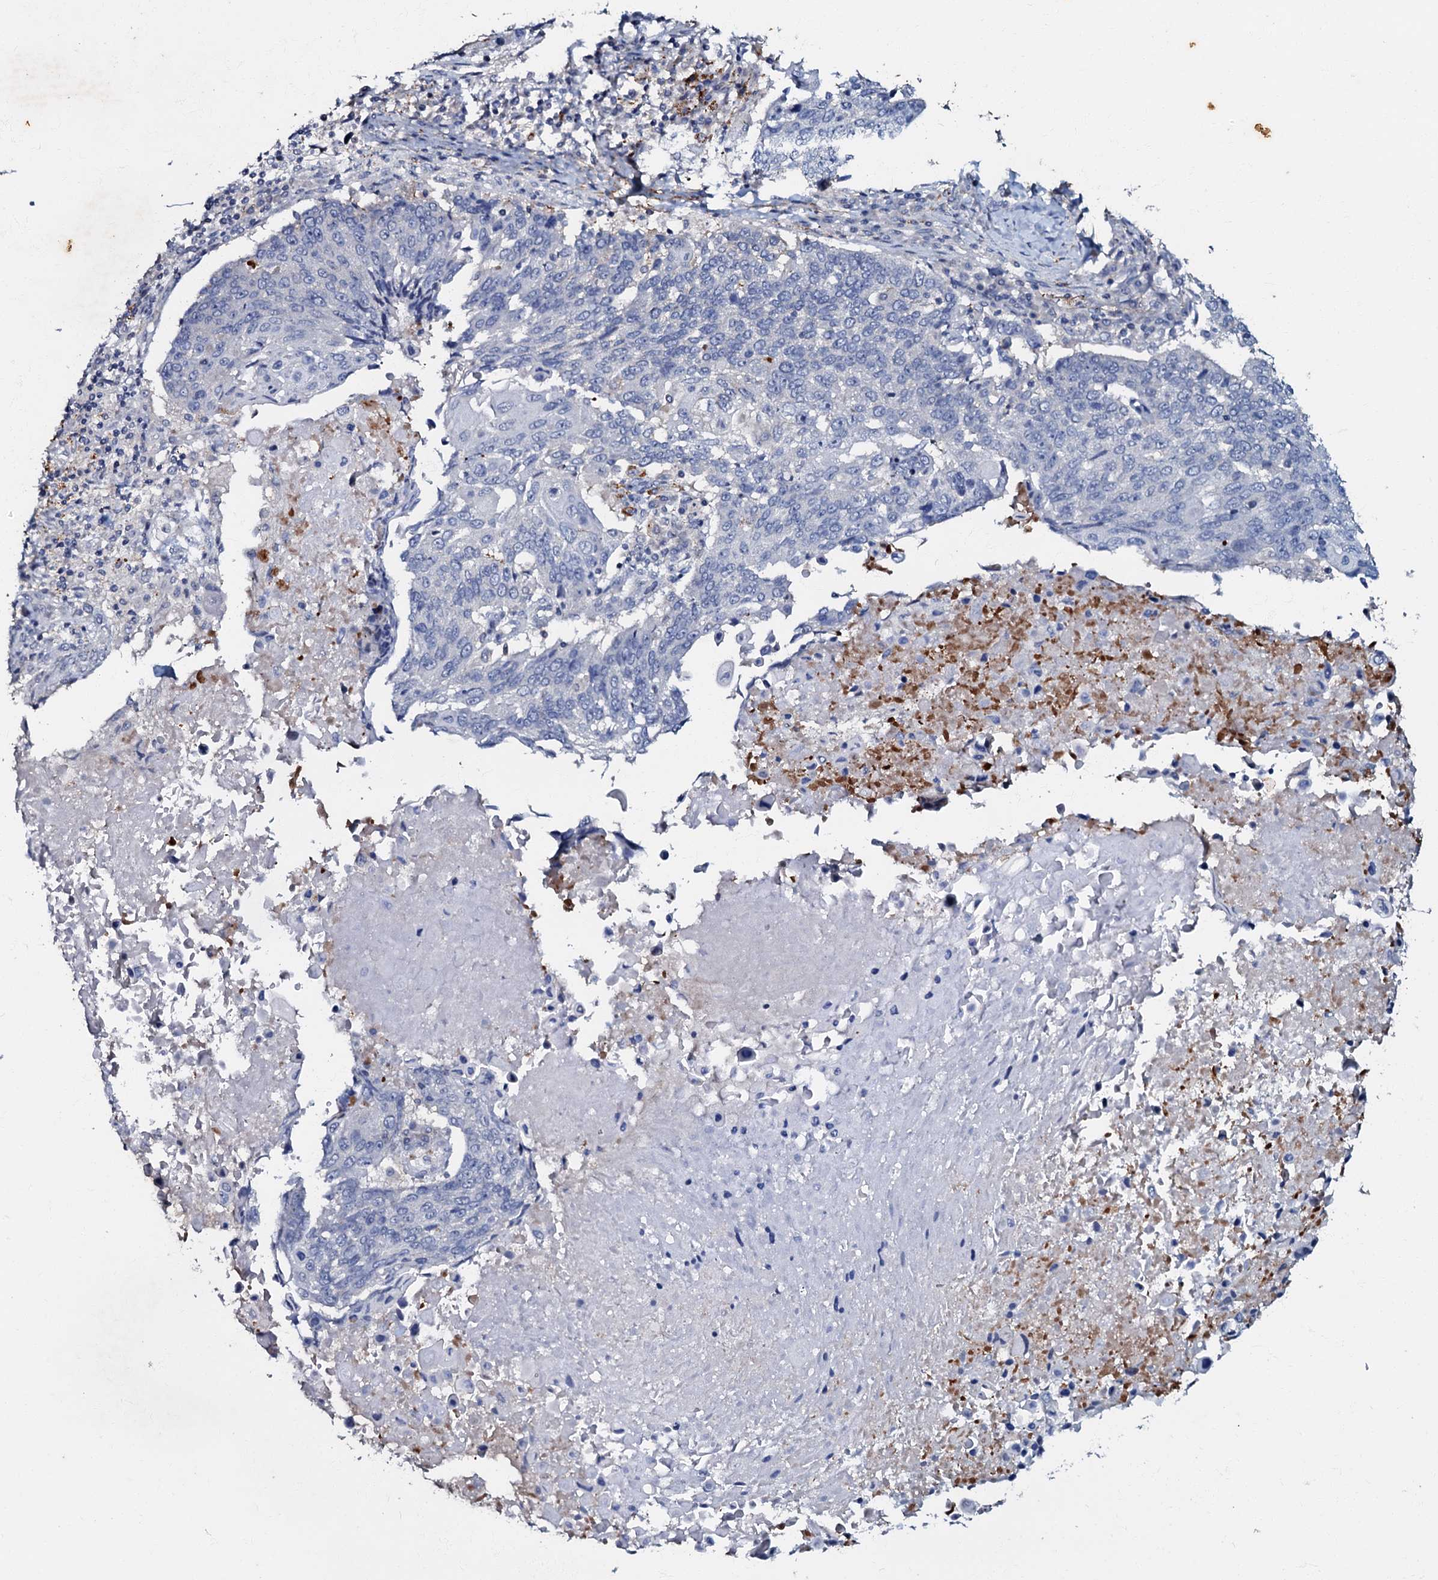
{"staining": {"intensity": "negative", "quantity": "none", "location": "none"}, "tissue": "lung cancer", "cell_type": "Tumor cells", "image_type": "cancer", "snomed": [{"axis": "morphology", "description": "Squamous cell carcinoma, NOS"}, {"axis": "topography", "description": "Lung"}], "caption": "Immunohistochemistry image of neoplastic tissue: lung cancer (squamous cell carcinoma) stained with DAB shows no significant protein expression in tumor cells.", "gene": "MANSC4", "patient": {"sex": "male", "age": 66}}